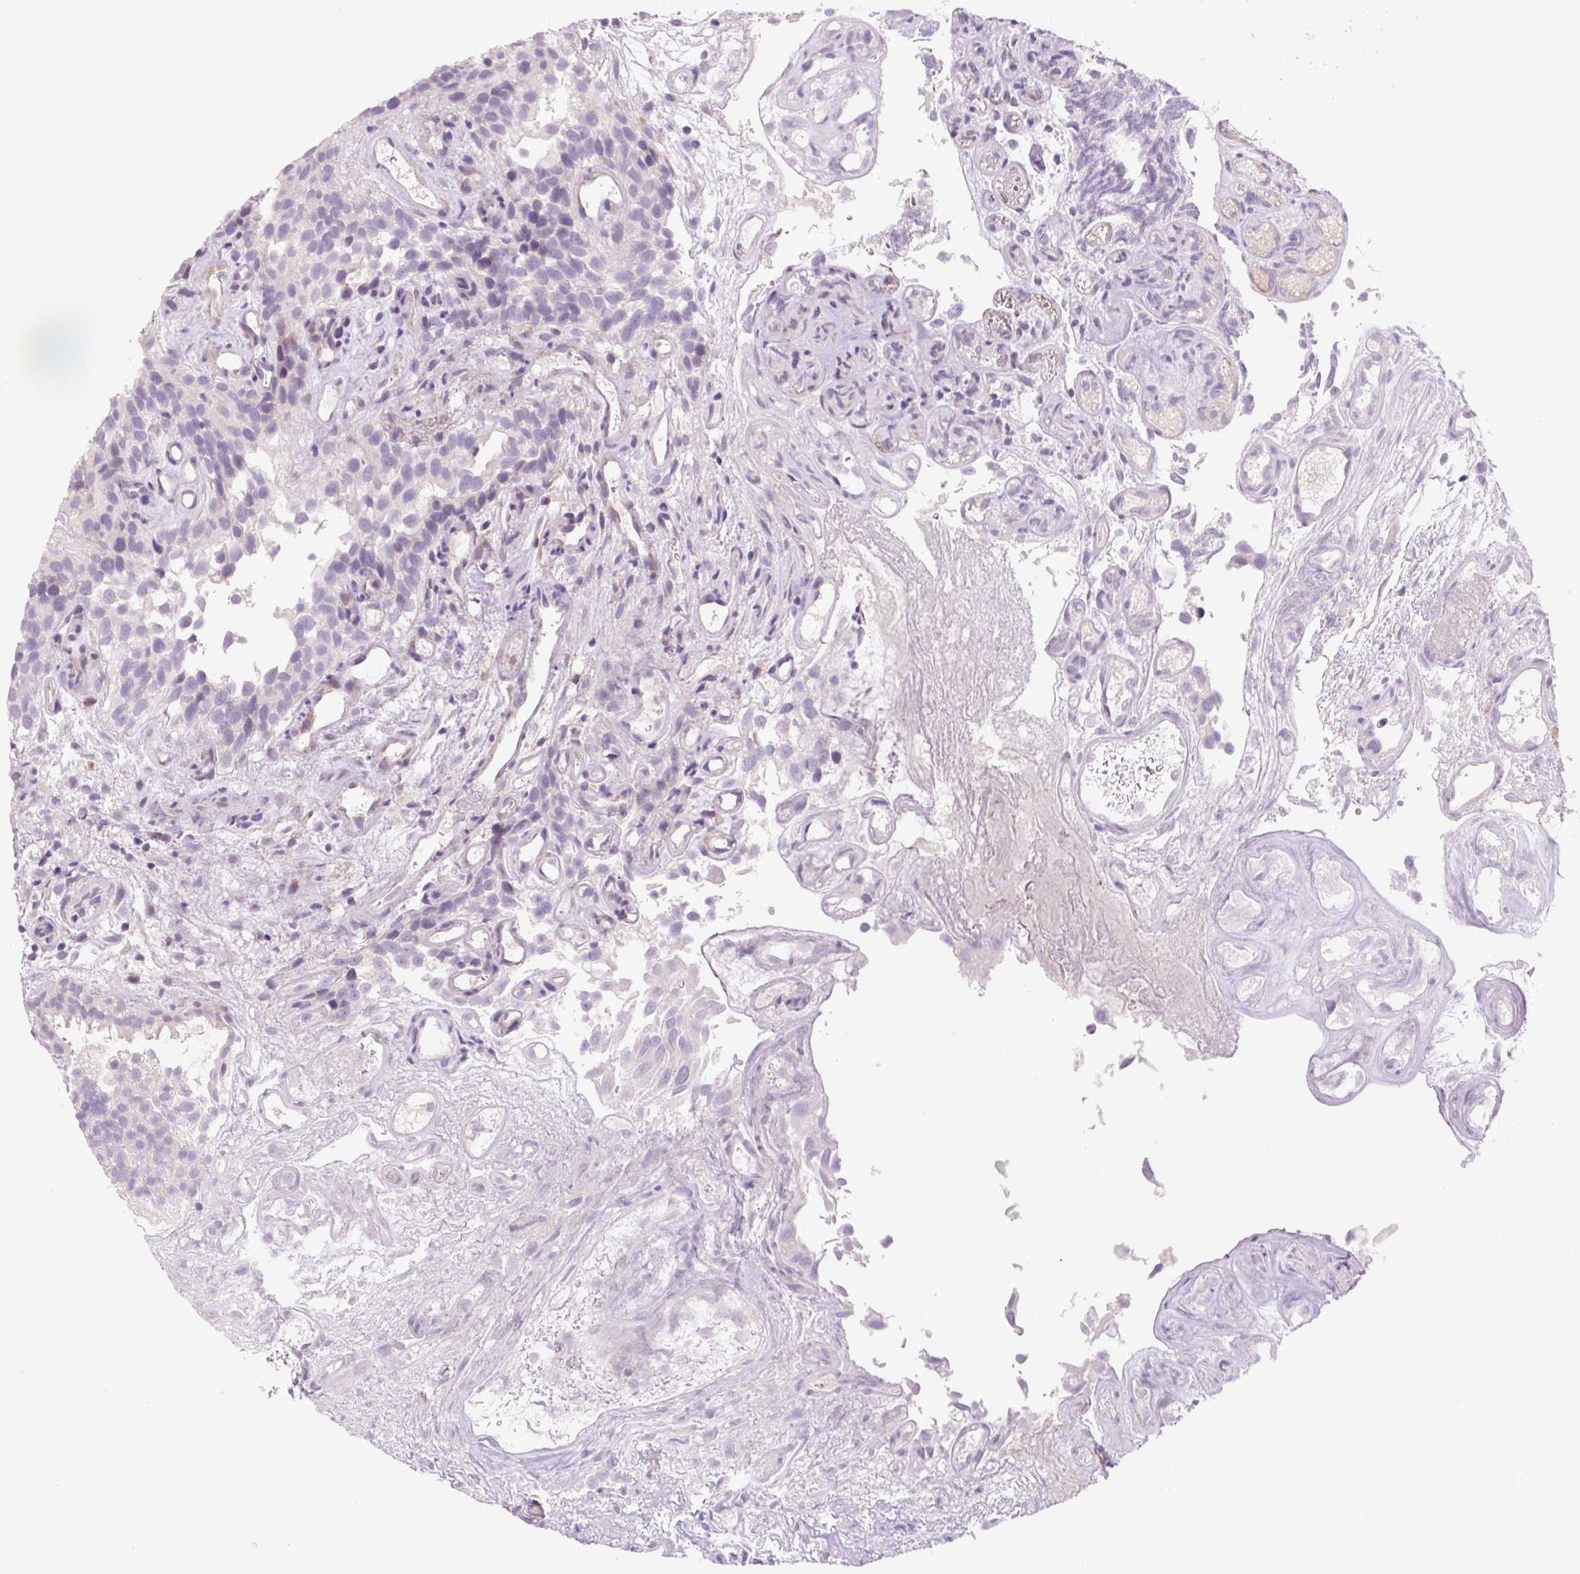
{"staining": {"intensity": "weak", "quantity": "<25%", "location": "cytoplasmic/membranous"}, "tissue": "urothelial cancer", "cell_type": "Tumor cells", "image_type": "cancer", "snomed": [{"axis": "morphology", "description": "Urothelial carcinoma, NOS"}, {"axis": "topography", "description": "Urinary bladder"}], "caption": "Immunohistochemistry (IHC) image of neoplastic tissue: urothelial cancer stained with DAB (3,3'-diaminobenzidine) displays no significant protein positivity in tumor cells.", "gene": "TMEM100", "patient": {"sex": "male", "age": 87}}